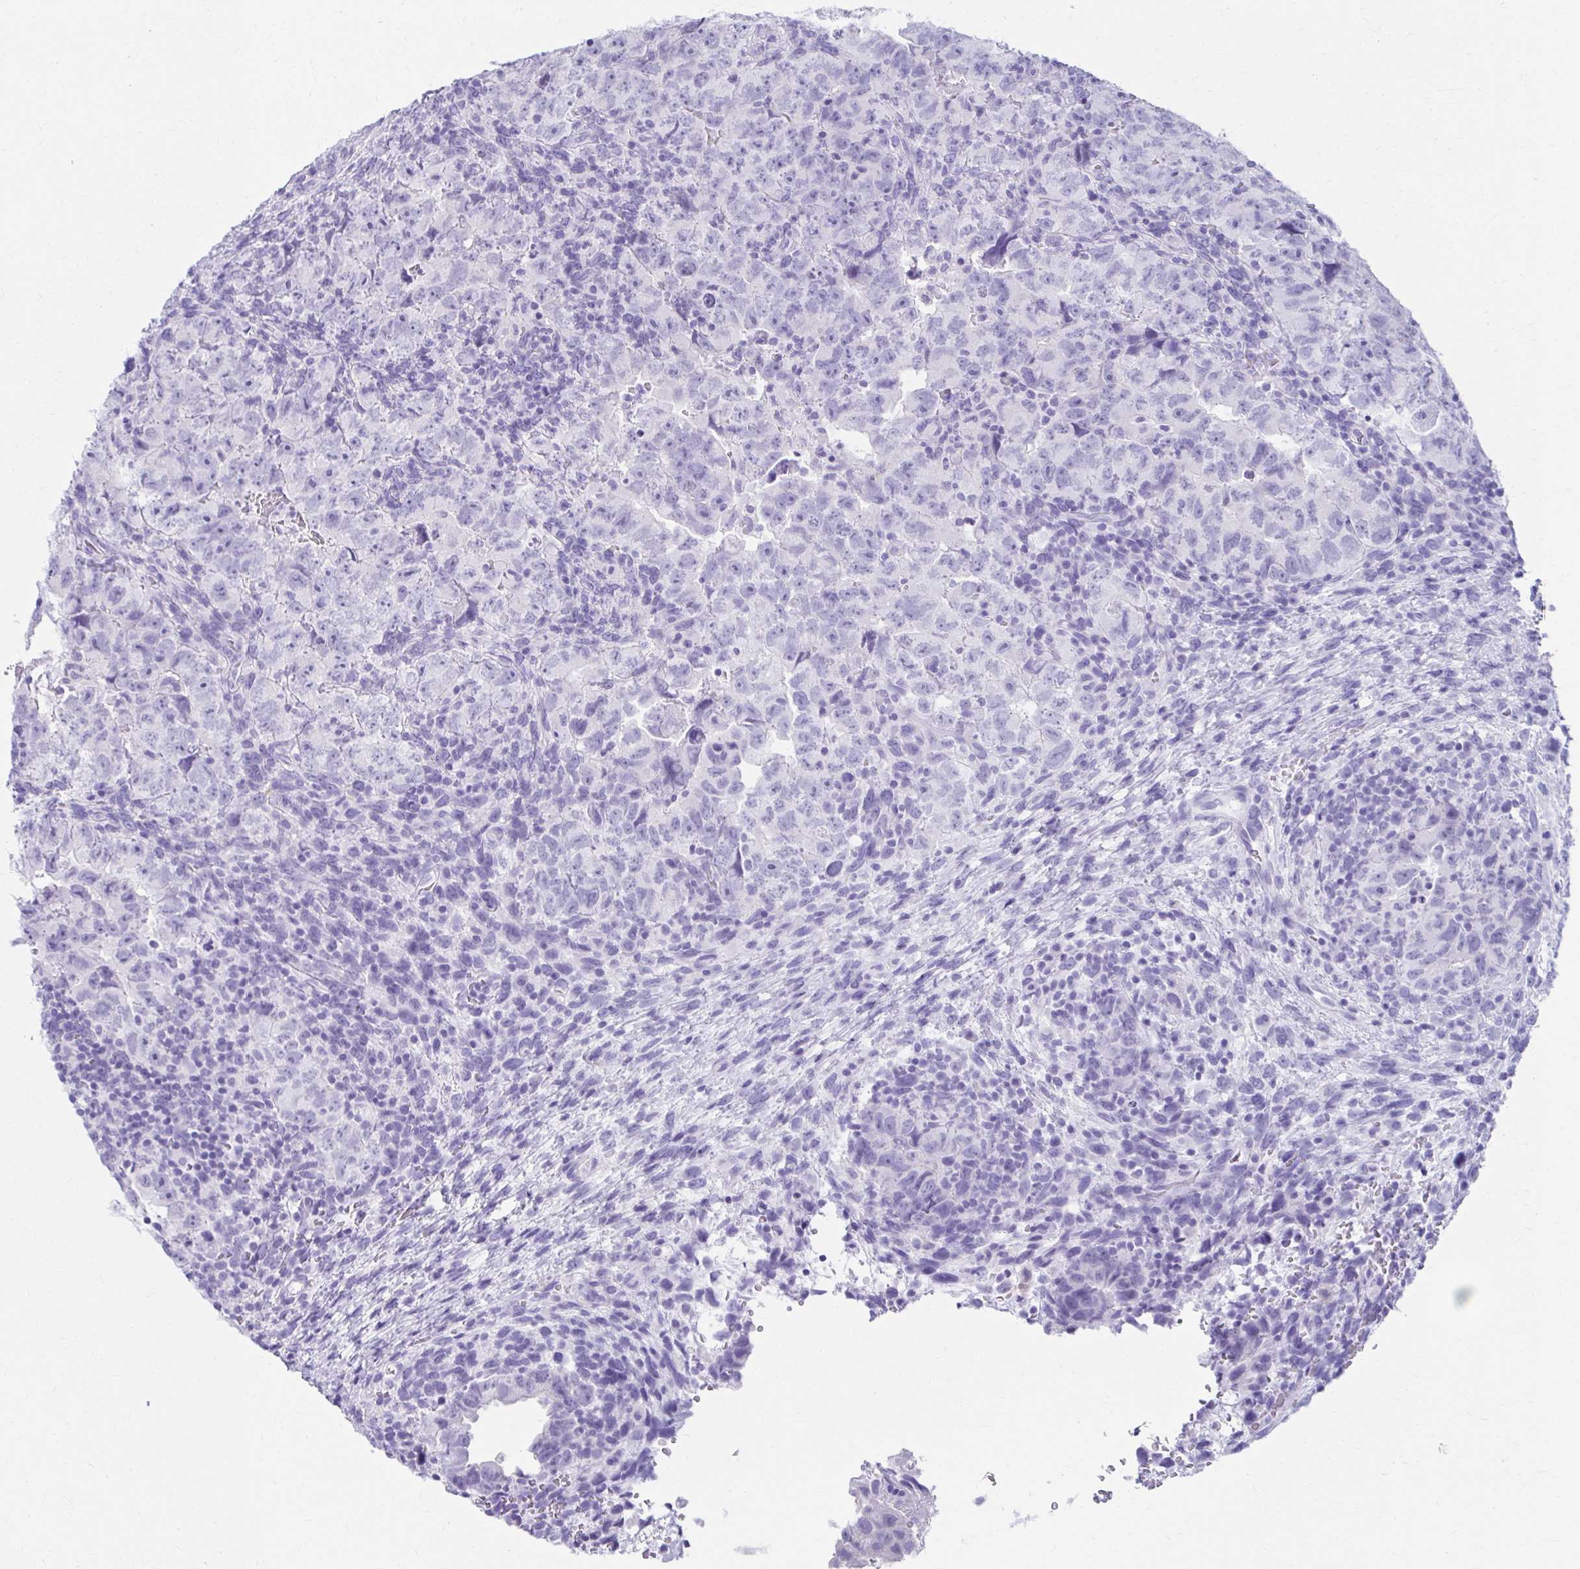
{"staining": {"intensity": "negative", "quantity": "none", "location": "none"}, "tissue": "testis cancer", "cell_type": "Tumor cells", "image_type": "cancer", "snomed": [{"axis": "morphology", "description": "Carcinoma, Embryonal, NOS"}, {"axis": "topography", "description": "Testis"}], "caption": "High power microscopy micrograph of an immunohistochemistry (IHC) image of testis cancer (embryonal carcinoma), revealing no significant expression in tumor cells. (DAB immunohistochemistry (IHC) visualized using brightfield microscopy, high magnification).", "gene": "ATP4B", "patient": {"sex": "male", "age": 24}}